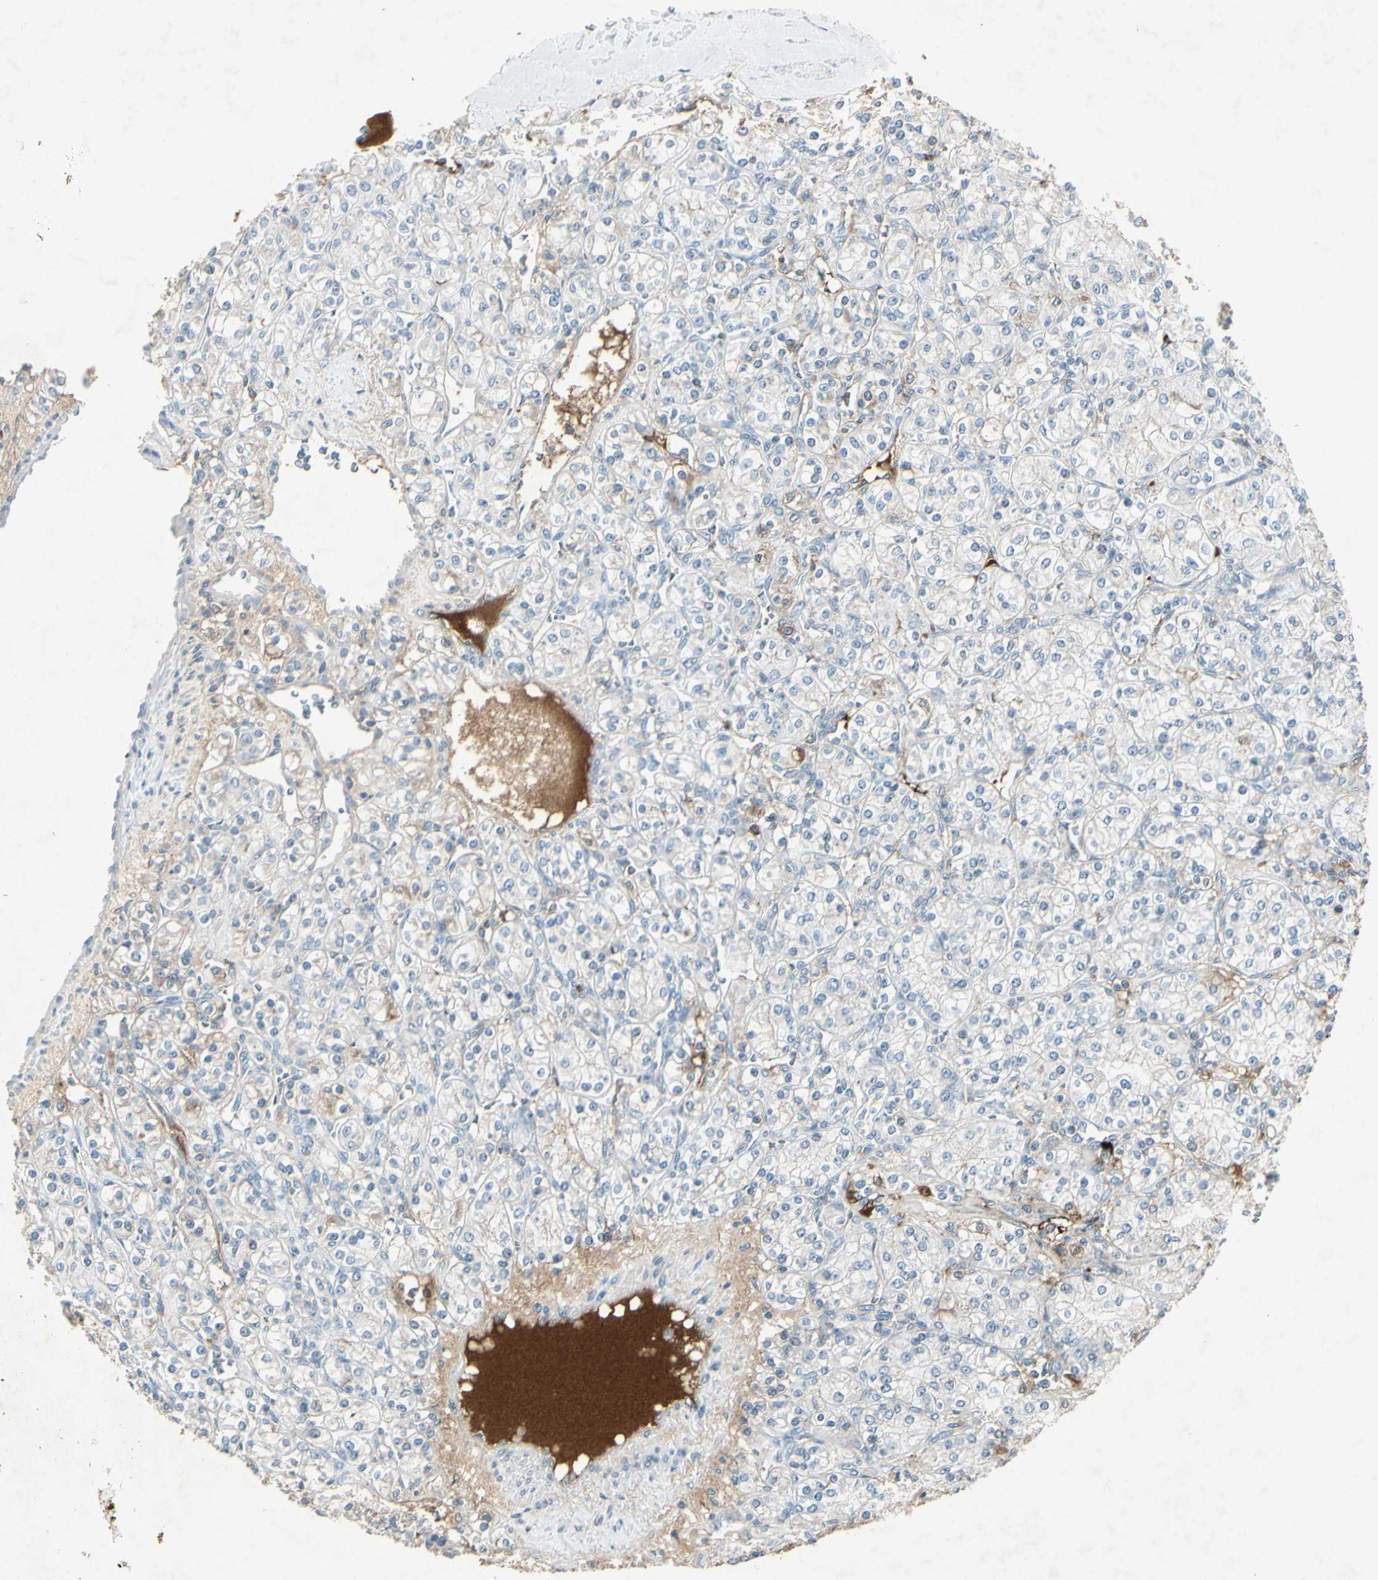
{"staining": {"intensity": "strong", "quantity": "<25%", "location": "cytoplasmic/membranous"}, "tissue": "renal cancer", "cell_type": "Tumor cells", "image_type": "cancer", "snomed": [{"axis": "morphology", "description": "Adenocarcinoma, NOS"}, {"axis": "topography", "description": "Kidney"}], "caption": "Immunohistochemical staining of renal cancer reveals medium levels of strong cytoplasmic/membranous staining in approximately <25% of tumor cells.", "gene": "IGHM", "patient": {"sex": "male", "age": 77}}